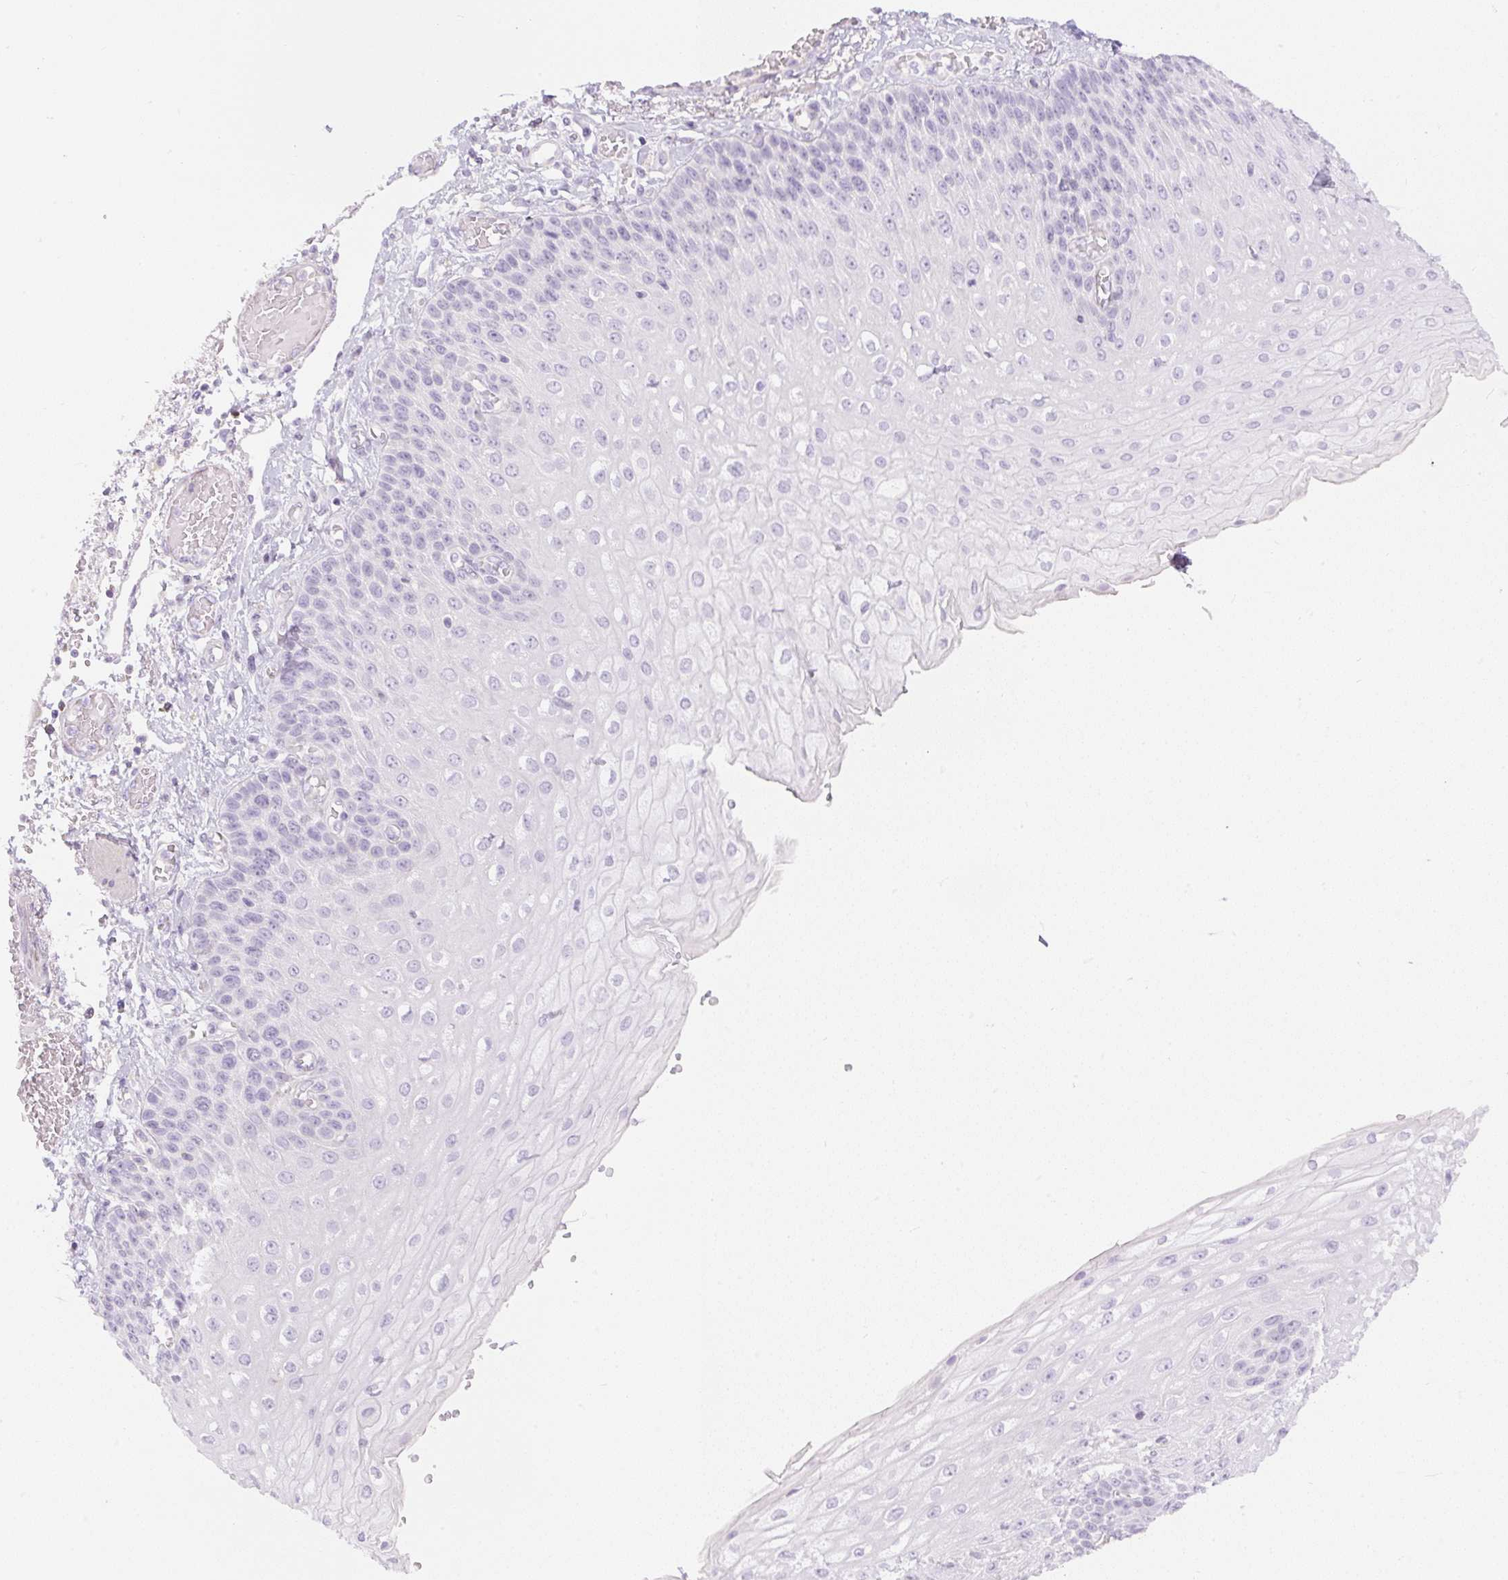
{"staining": {"intensity": "negative", "quantity": "none", "location": "none"}, "tissue": "esophagus", "cell_type": "Squamous epithelial cells", "image_type": "normal", "snomed": [{"axis": "morphology", "description": "Normal tissue, NOS"}, {"axis": "morphology", "description": "Adenocarcinoma, NOS"}, {"axis": "topography", "description": "Esophagus"}], "caption": "There is no significant positivity in squamous epithelial cells of esophagus. (Stains: DAB IHC with hematoxylin counter stain, Microscopy: brightfield microscopy at high magnification).", "gene": "MIA2", "patient": {"sex": "male", "age": 81}}